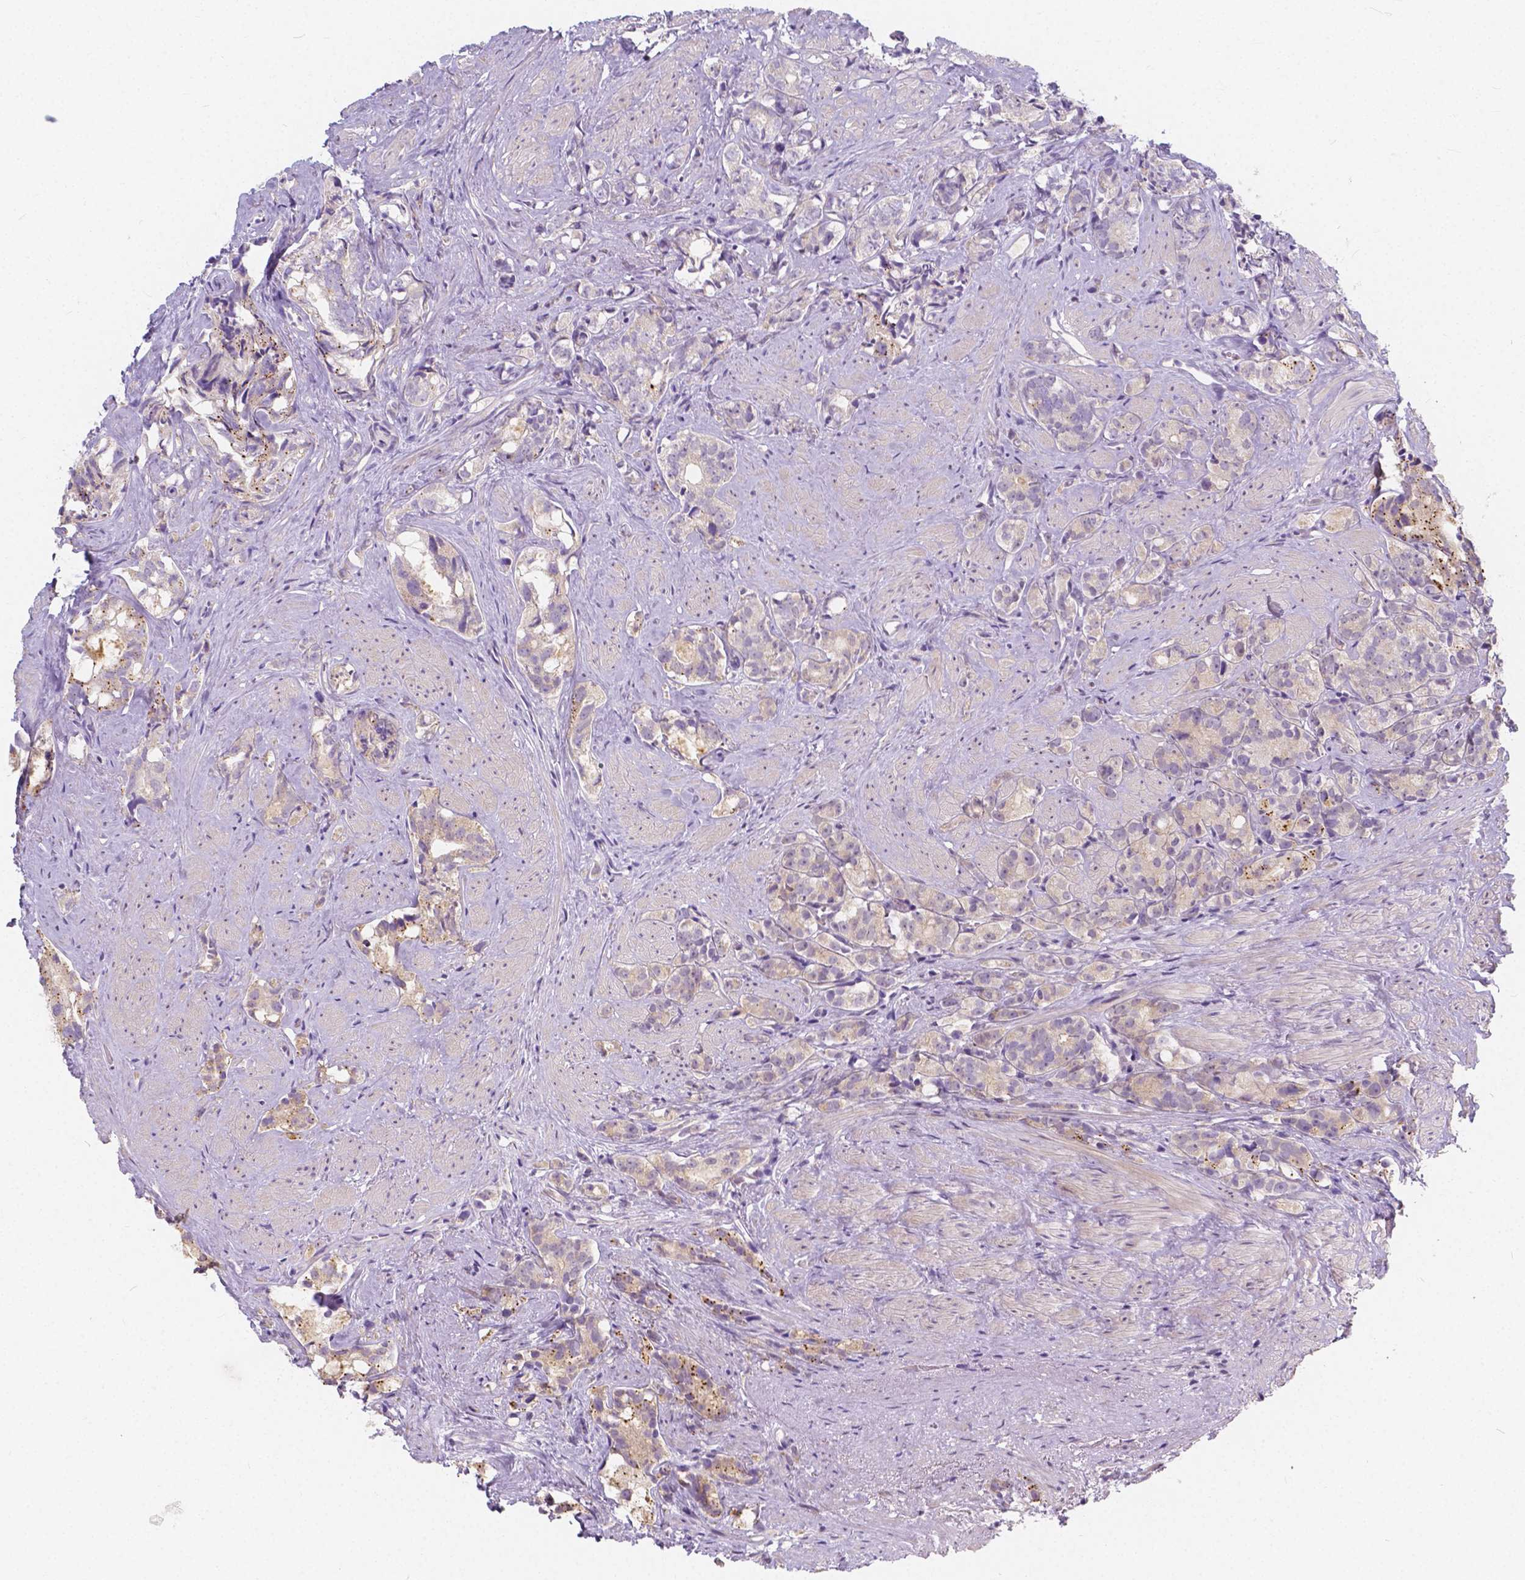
{"staining": {"intensity": "moderate", "quantity": "25%-75%", "location": "cytoplasmic/membranous"}, "tissue": "prostate cancer", "cell_type": "Tumor cells", "image_type": "cancer", "snomed": [{"axis": "morphology", "description": "Adenocarcinoma, High grade"}, {"axis": "topography", "description": "Prostate"}], "caption": "Brown immunohistochemical staining in human prostate cancer (high-grade adenocarcinoma) demonstrates moderate cytoplasmic/membranous expression in about 25%-75% of tumor cells. (brown staining indicates protein expression, while blue staining denotes nuclei).", "gene": "RNF186", "patient": {"sex": "male", "age": 75}}